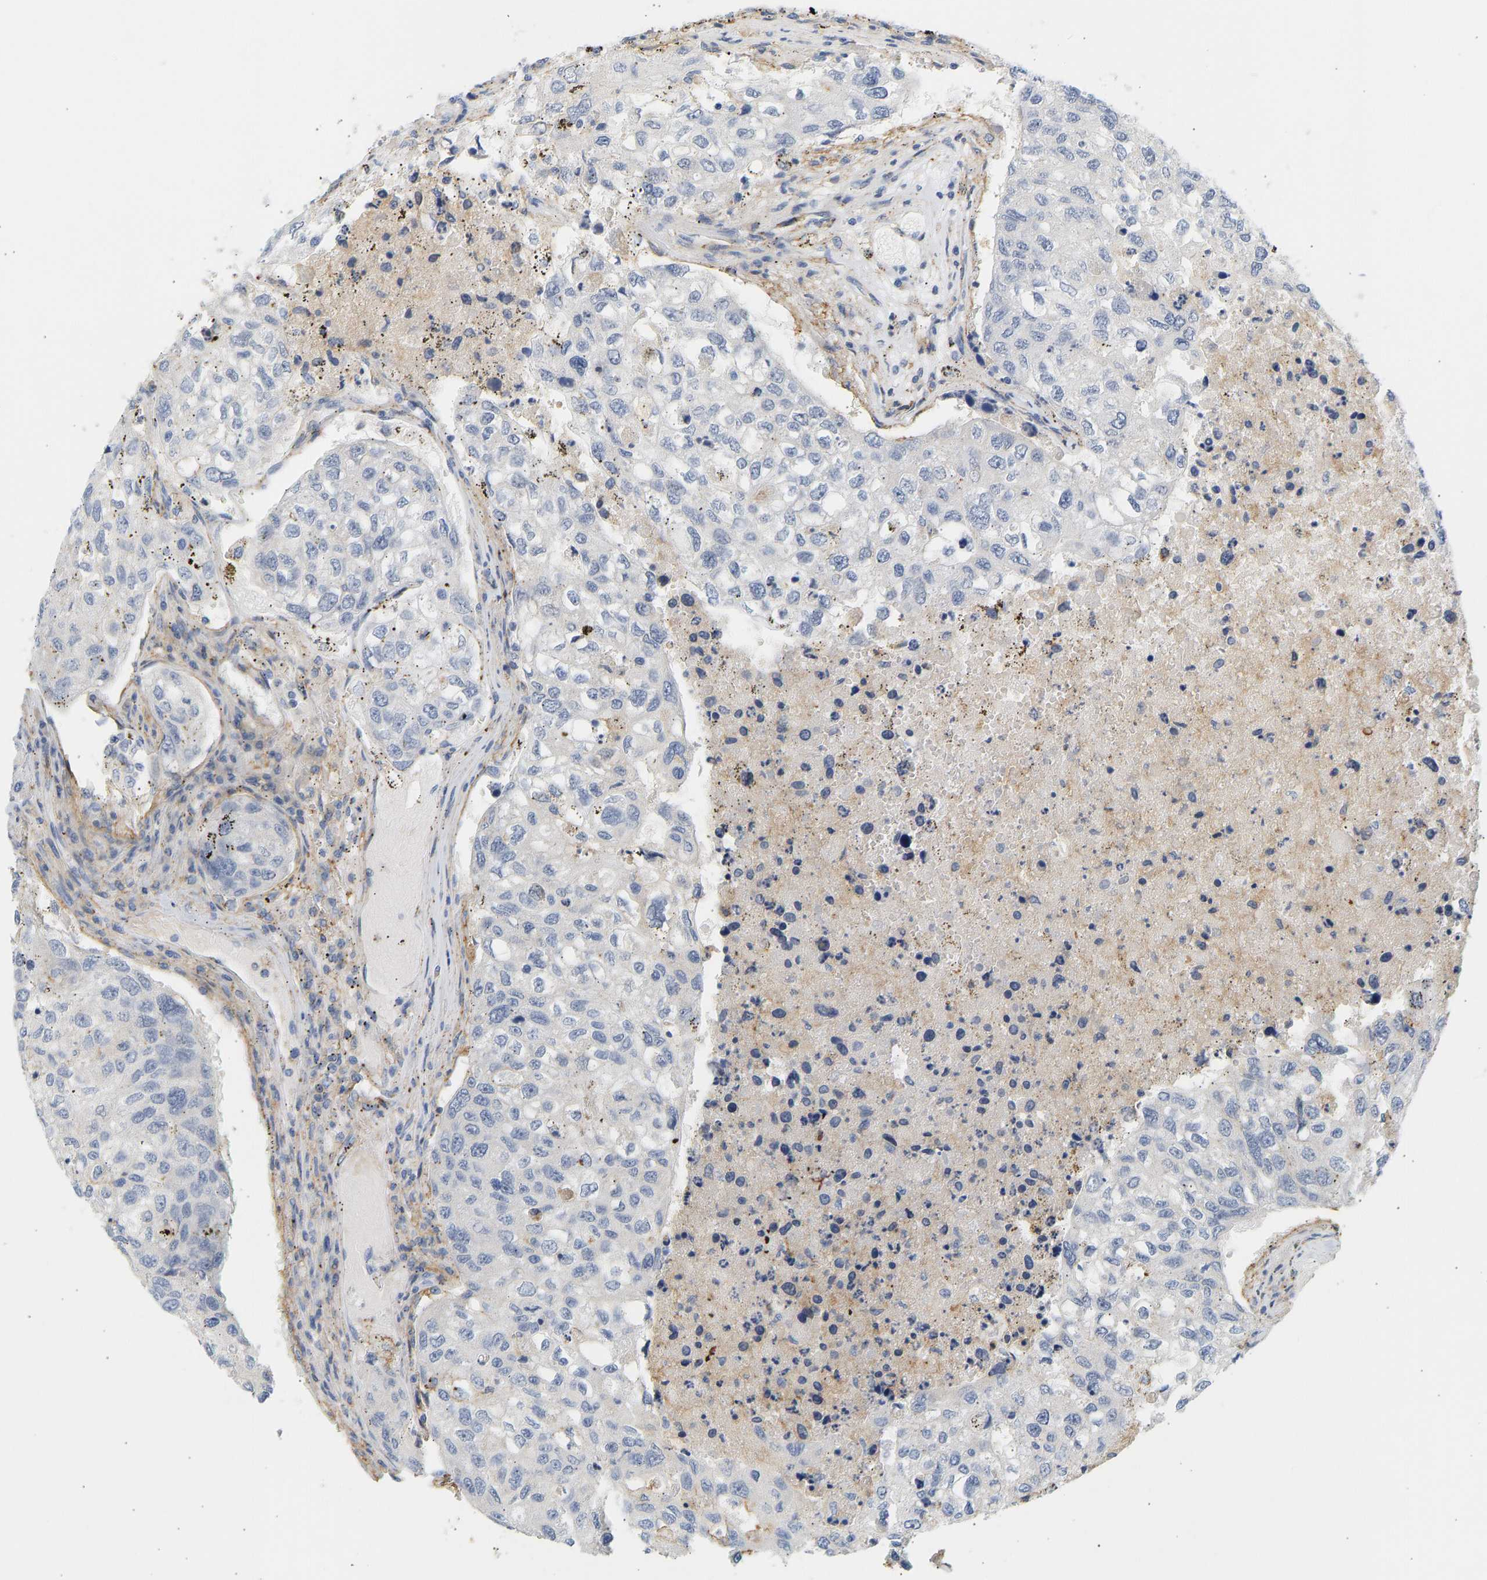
{"staining": {"intensity": "negative", "quantity": "none", "location": "none"}, "tissue": "urothelial cancer", "cell_type": "Tumor cells", "image_type": "cancer", "snomed": [{"axis": "morphology", "description": "Urothelial carcinoma, High grade"}, {"axis": "topography", "description": "Lymph node"}, {"axis": "topography", "description": "Urinary bladder"}], "caption": "IHC histopathology image of neoplastic tissue: high-grade urothelial carcinoma stained with DAB (3,3'-diaminobenzidine) shows no significant protein expression in tumor cells. (DAB (3,3'-diaminobenzidine) immunohistochemistry with hematoxylin counter stain).", "gene": "BVES", "patient": {"sex": "male", "age": 51}}